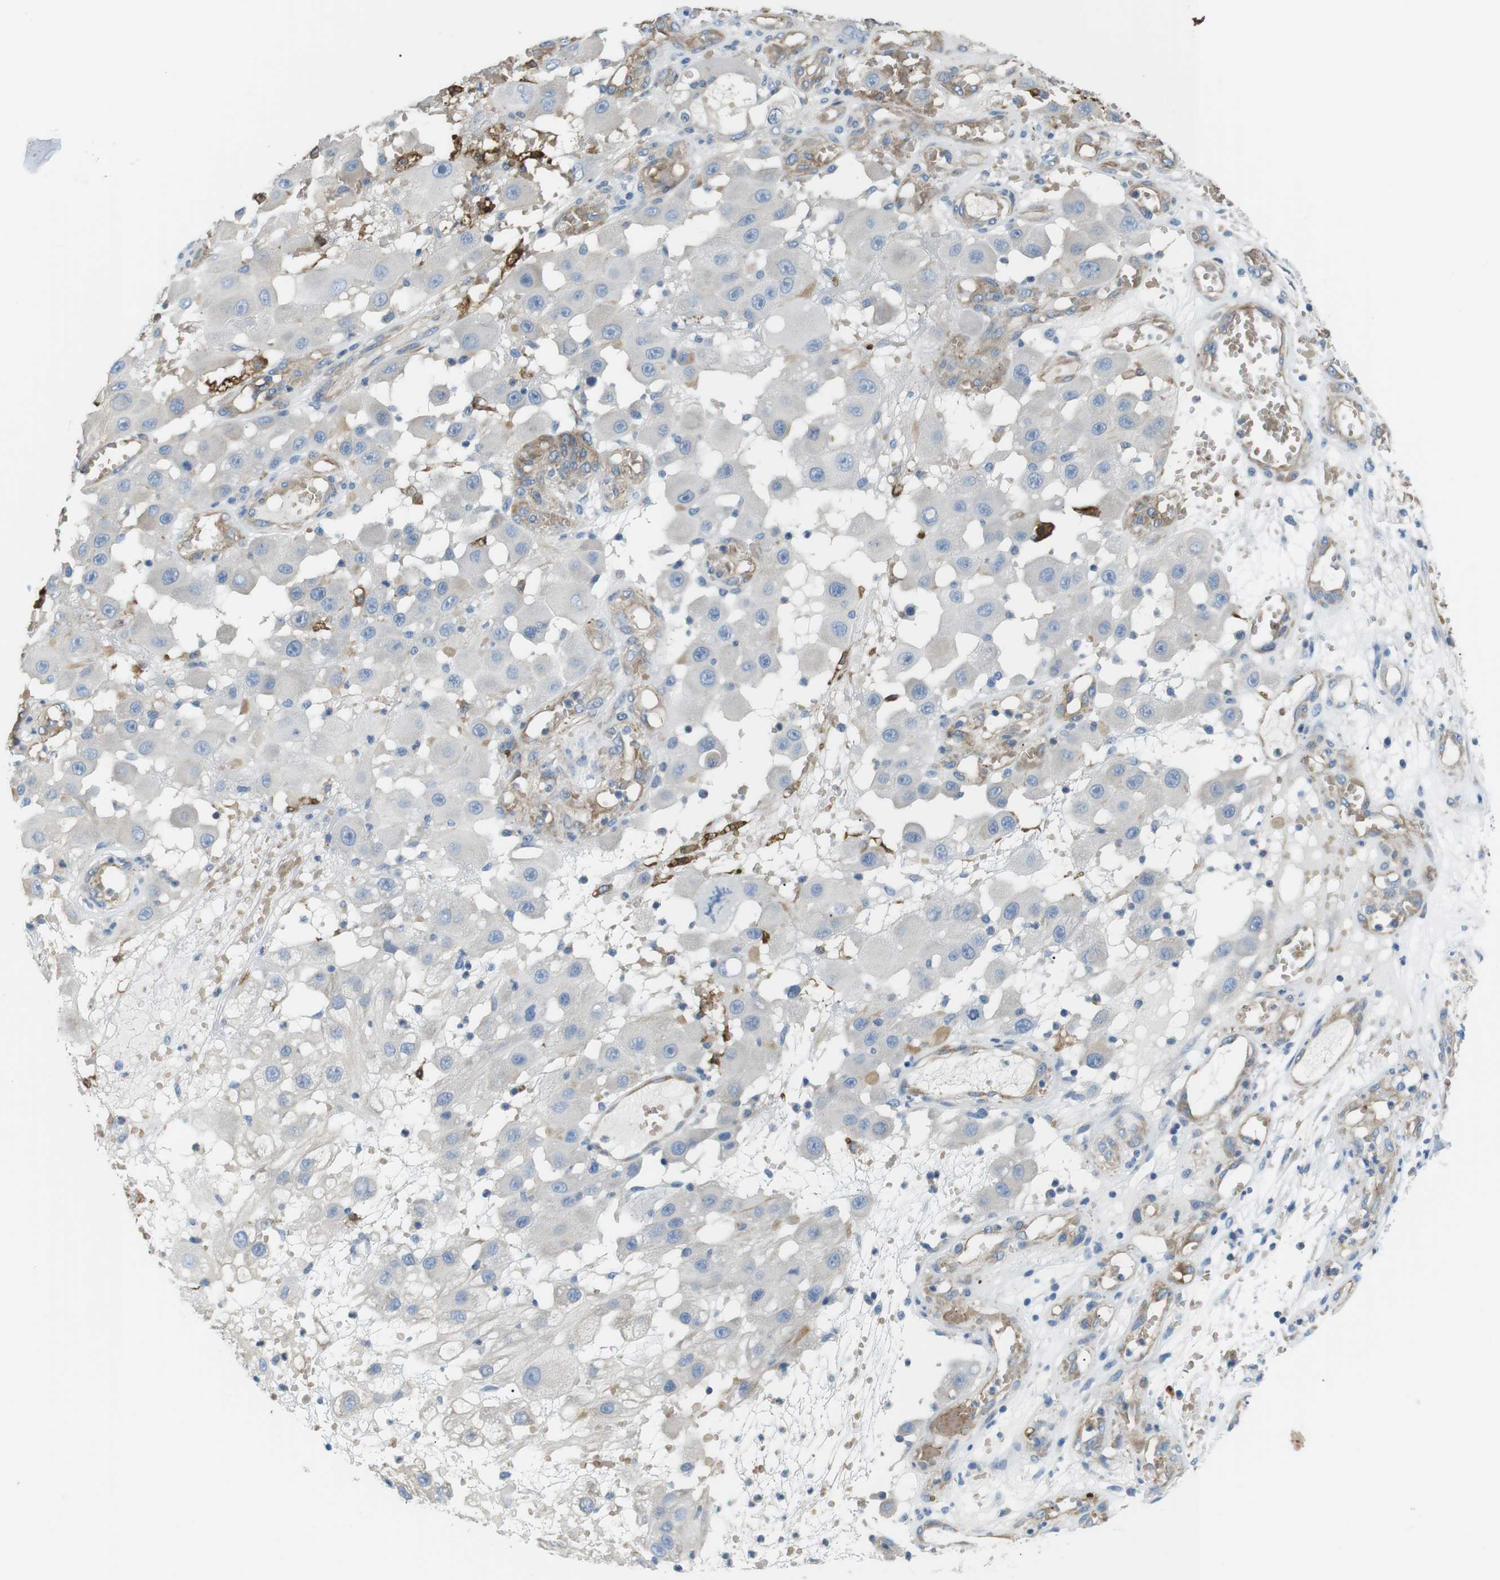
{"staining": {"intensity": "weak", "quantity": "<25%", "location": "cytoplasmic/membranous"}, "tissue": "melanoma", "cell_type": "Tumor cells", "image_type": "cancer", "snomed": [{"axis": "morphology", "description": "Malignant melanoma, NOS"}, {"axis": "topography", "description": "Skin"}], "caption": "DAB (3,3'-diaminobenzidine) immunohistochemical staining of malignant melanoma exhibits no significant expression in tumor cells.", "gene": "ADCY10", "patient": {"sex": "female", "age": 81}}